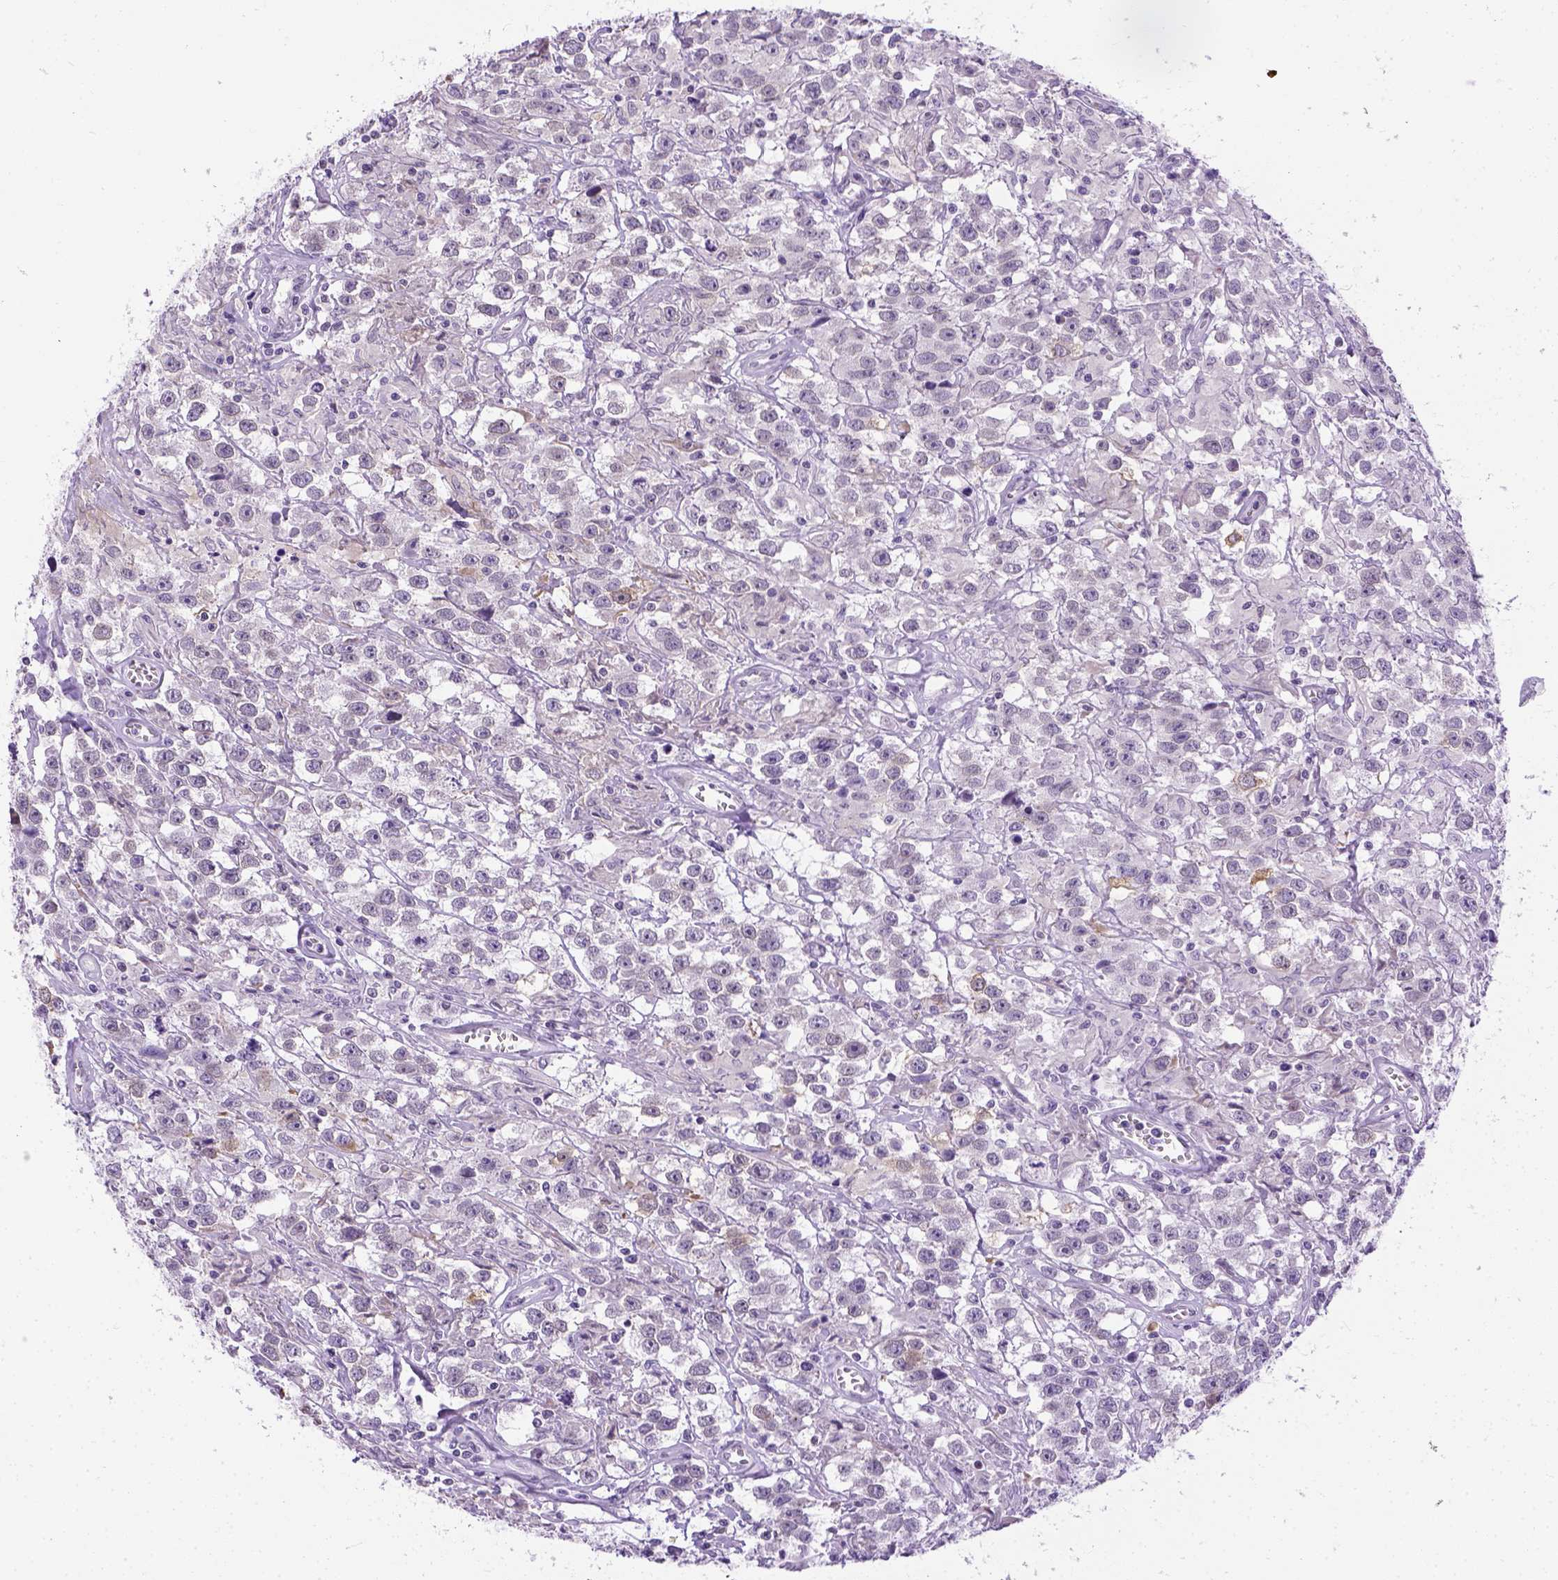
{"staining": {"intensity": "negative", "quantity": "none", "location": "none"}, "tissue": "testis cancer", "cell_type": "Tumor cells", "image_type": "cancer", "snomed": [{"axis": "morphology", "description": "Seminoma, NOS"}, {"axis": "topography", "description": "Testis"}], "caption": "IHC micrograph of neoplastic tissue: human seminoma (testis) stained with DAB (3,3'-diaminobenzidine) exhibits no significant protein staining in tumor cells.", "gene": "FAM184B", "patient": {"sex": "male", "age": 43}}